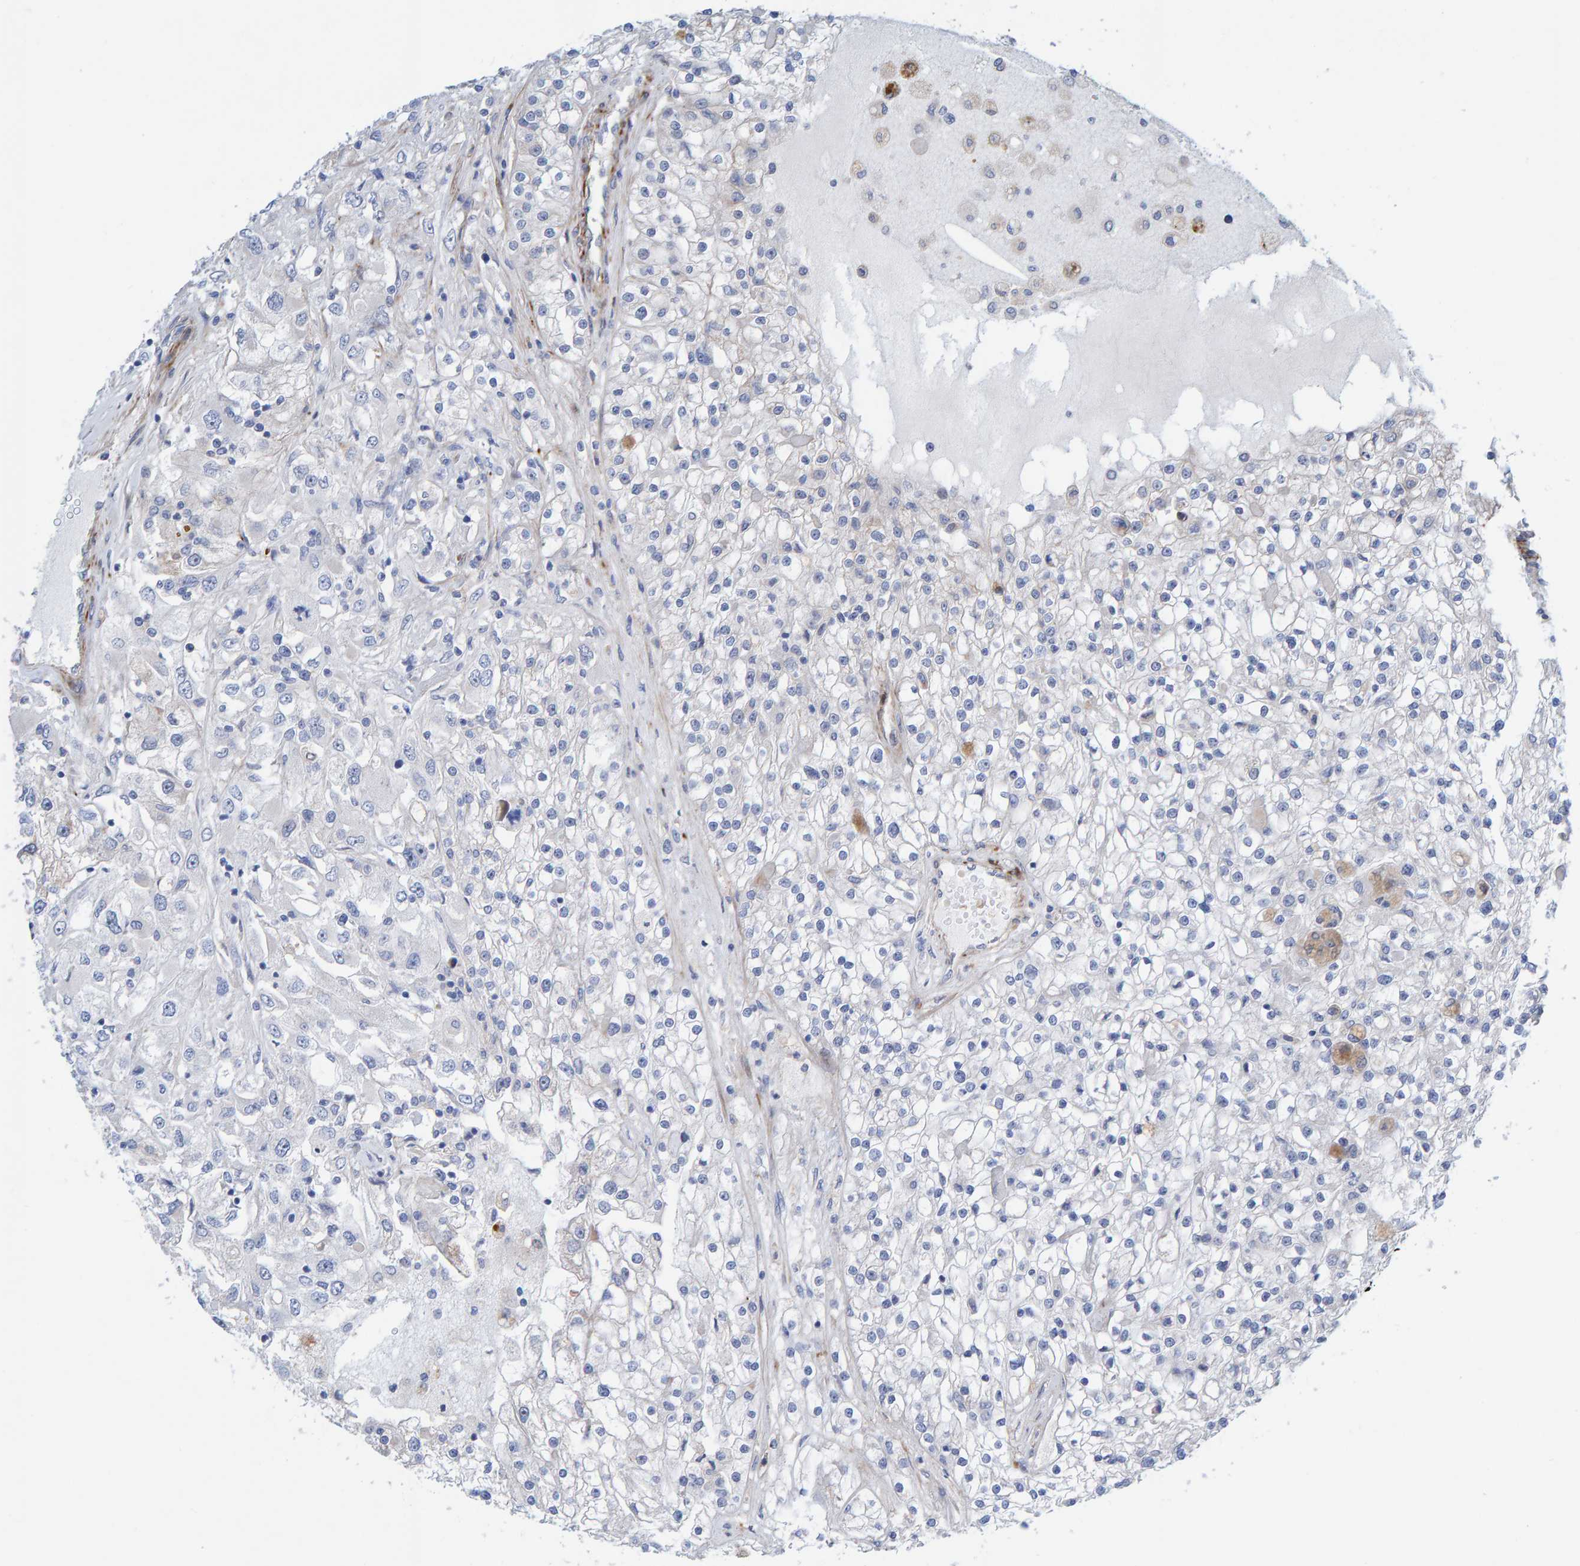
{"staining": {"intensity": "negative", "quantity": "none", "location": "none"}, "tissue": "renal cancer", "cell_type": "Tumor cells", "image_type": "cancer", "snomed": [{"axis": "morphology", "description": "Adenocarcinoma, NOS"}, {"axis": "topography", "description": "Kidney"}], "caption": "Renal cancer stained for a protein using IHC demonstrates no staining tumor cells.", "gene": "POLG2", "patient": {"sex": "female", "age": 52}}